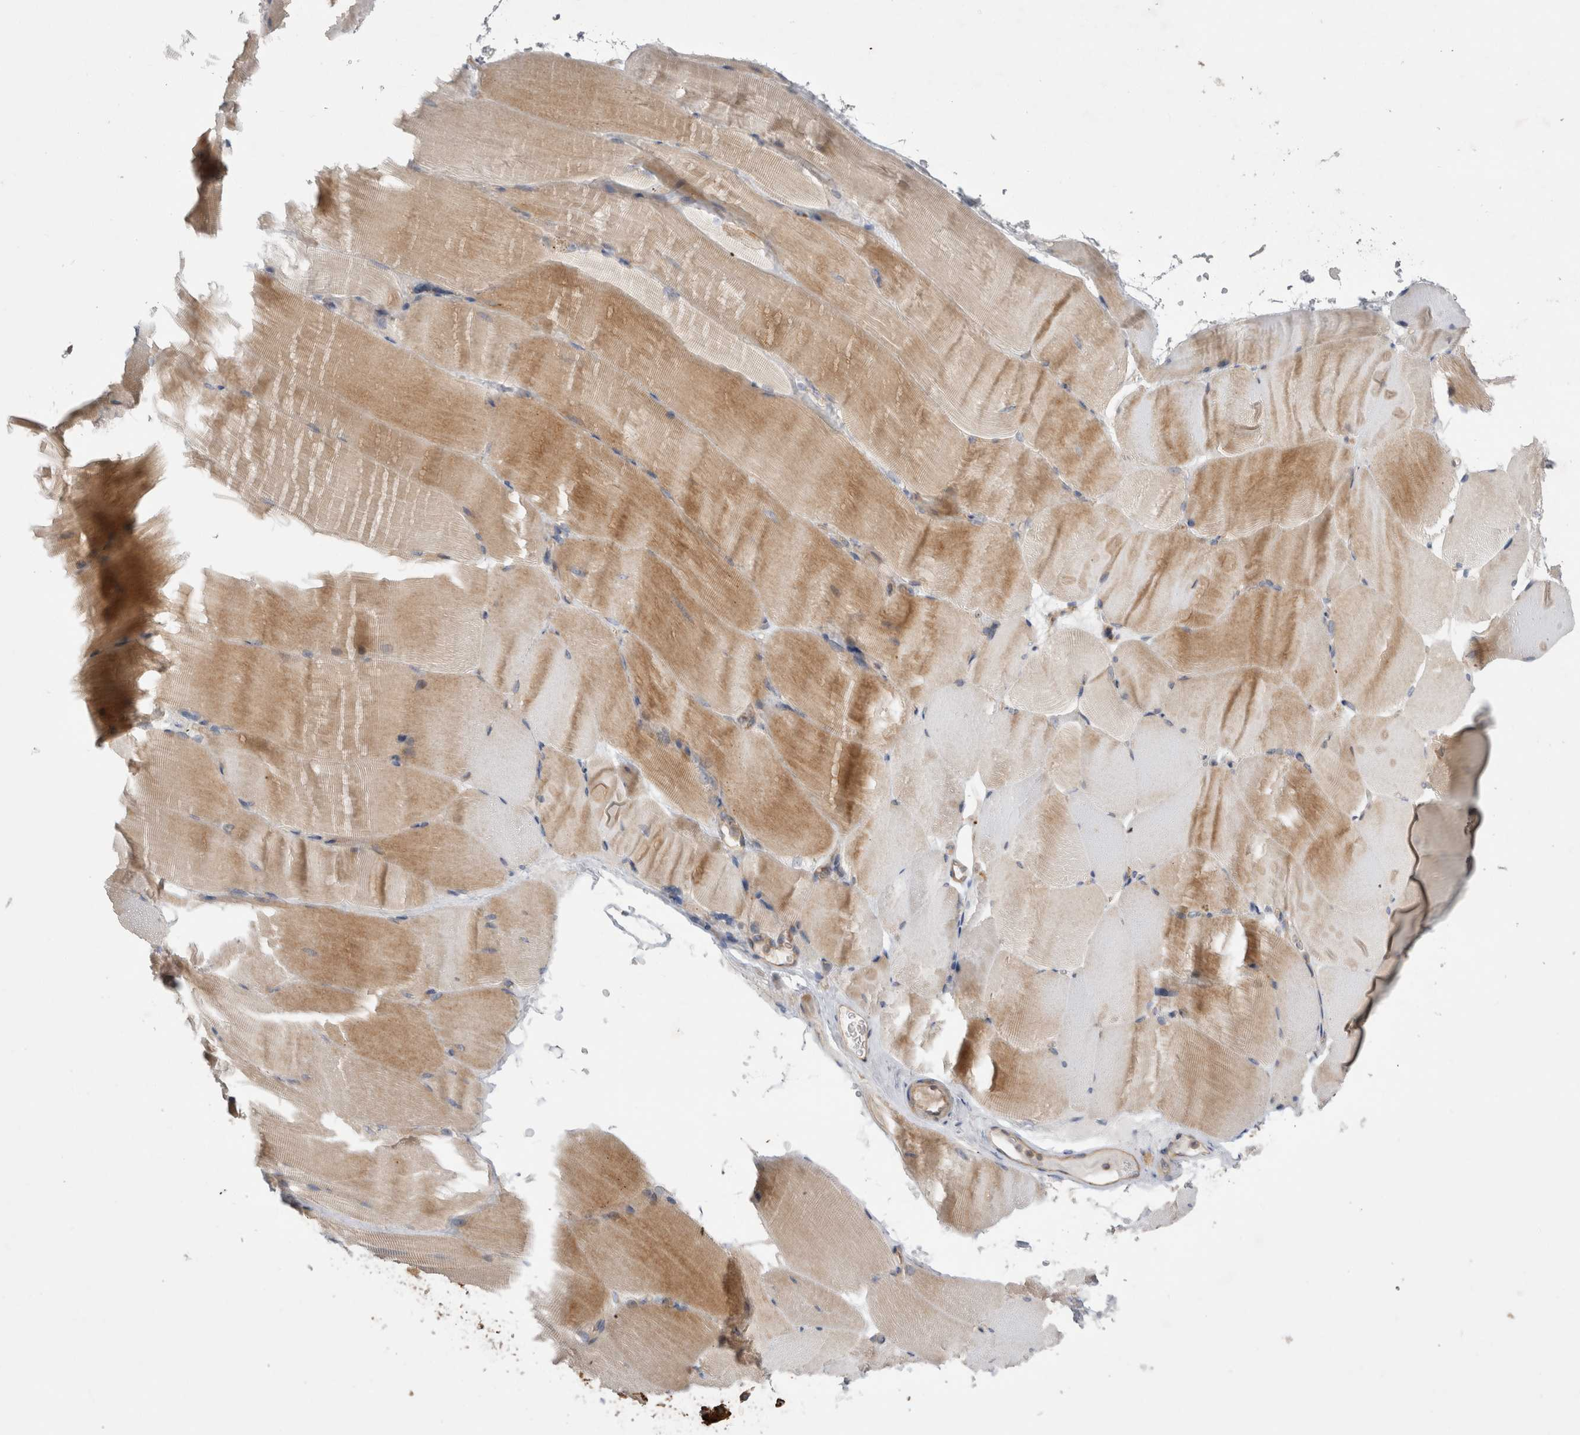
{"staining": {"intensity": "weak", "quantity": "25%-75%", "location": "cytoplasmic/membranous"}, "tissue": "skeletal muscle", "cell_type": "Myocytes", "image_type": "normal", "snomed": [{"axis": "morphology", "description": "Normal tissue, NOS"}, {"axis": "topography", "description": "Skeletal muscle"}, {"axis": "topography", "description": "Parathyroid gland"}], "caption": "High-magnification brightfield microscopy of benign skeletal muscle stained with DAB (3,3'-diaminobenzidine) (brown) and counterstained with hematoxylin (blue). myocytes exhibit weak cytoplasmic/membranous staining is identified in approximately25%-75% of cells.", "gene": "PDCD10", "patient": {"sex": "female", "age": 37}}